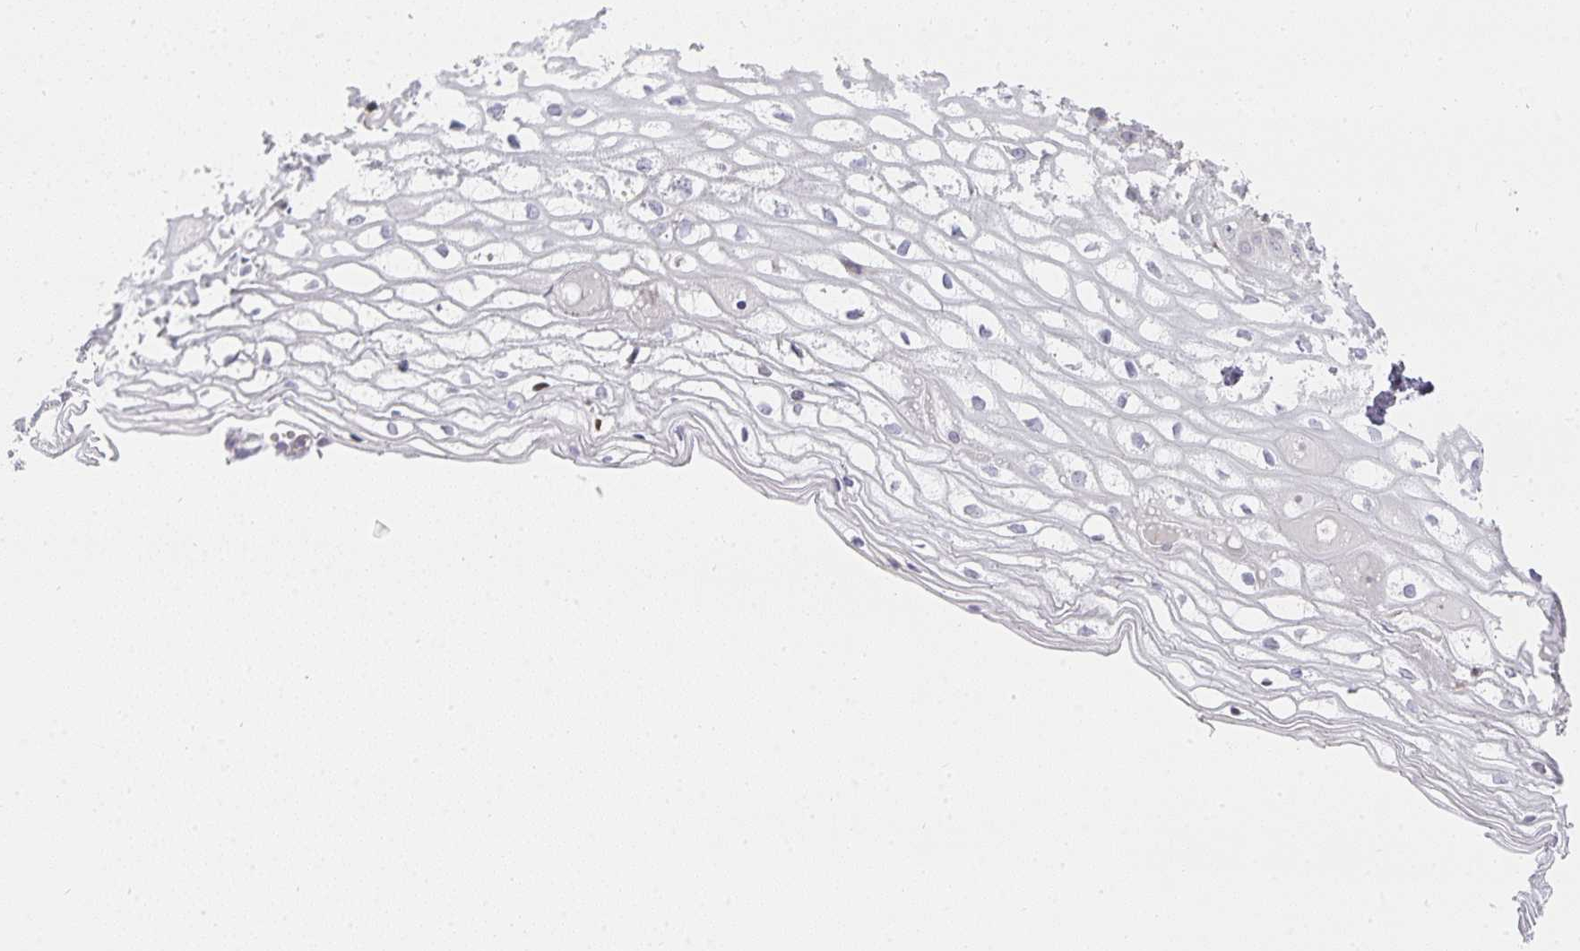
{"staining": {"intensity": "negative", "quantity": "none", "location": "none"}, "tissue": "cervix", "cell_type": "Glandular cells", "image_type": "normal", "snomed": [{"axis": "morphology", "description": "Normal tissue, NOS"}, {"axis": "topography", "description": "Cervix"}], "caption": "Glandular cells are negative for protein expression in normal human cervix. (Stains: DAB IHC with hematoxylin counter stain, Microscopy: brightfield microscopy at high magnification).", "gene": "GATA3", "patient": {"sex": "female", "age": 36}}